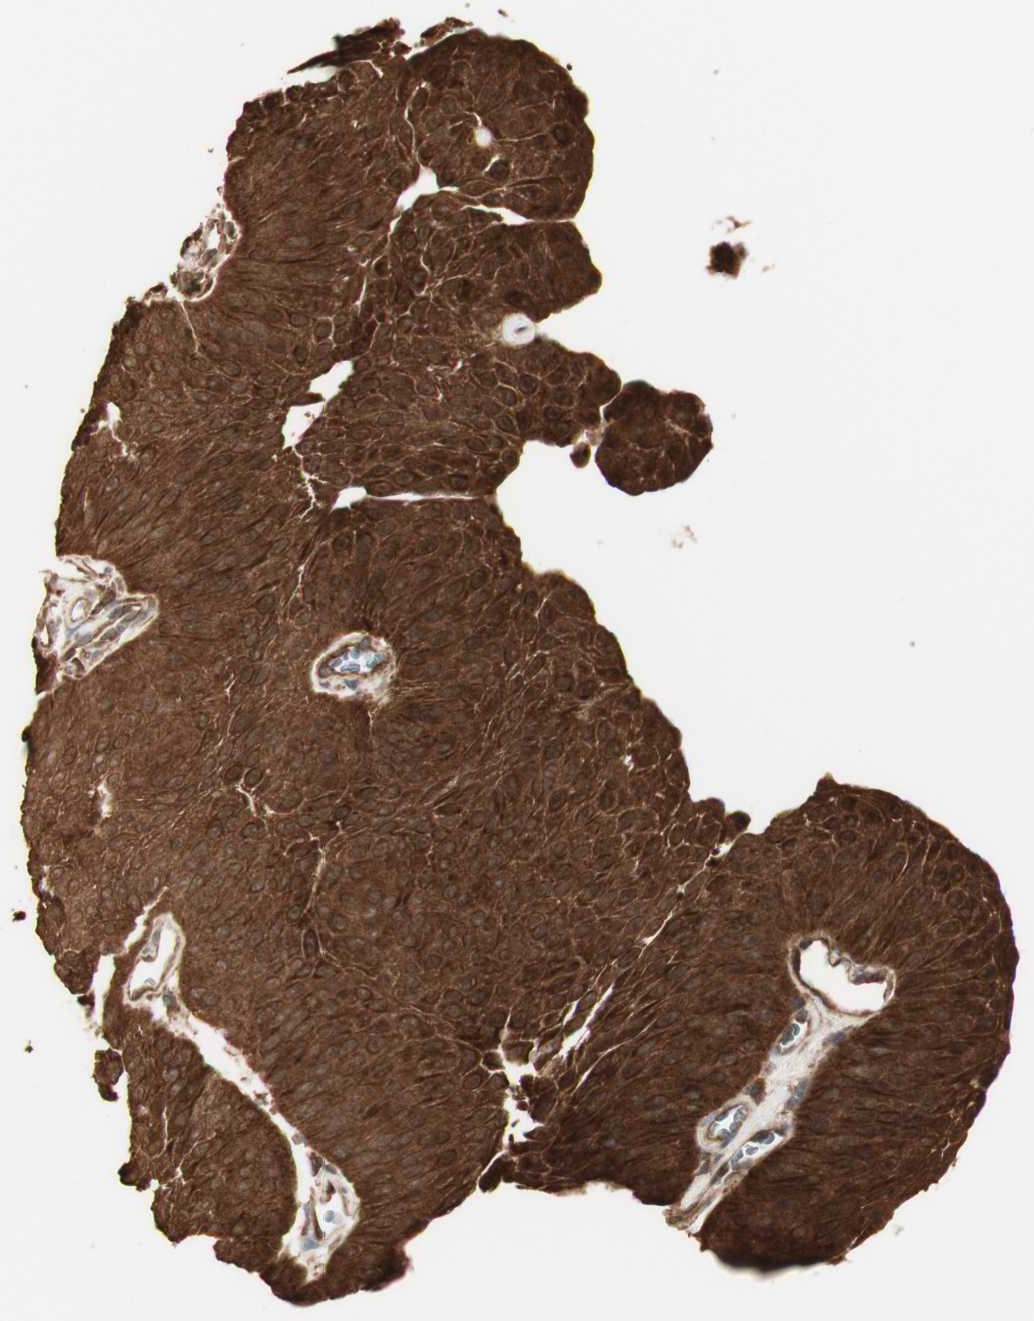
{"staining": {"intensity": "strong", "quantity": ">75%", "location": "cytoplasmic/membranous"}, "tissue": "urothelial cancer", "cell_type": "Tumor cells", "image_type": "cancer", "snomed": [{"axis": "morphology", "description": "Urothelial carcinoma, Low grade"}, {"axis": "topography", "description": "Urinary bladder"}], "caption": "The micrograph exhibits a brown stain indicating the presence of a protein in the cytoplasmic/membranous of tumor cells in urothelial cancer. Immunohistochemistry (ihc) stains the protein in brown and the nuclei are stained blue.", "gene": "YWHAB", "patient": {"sex": "female", "age": 60}}